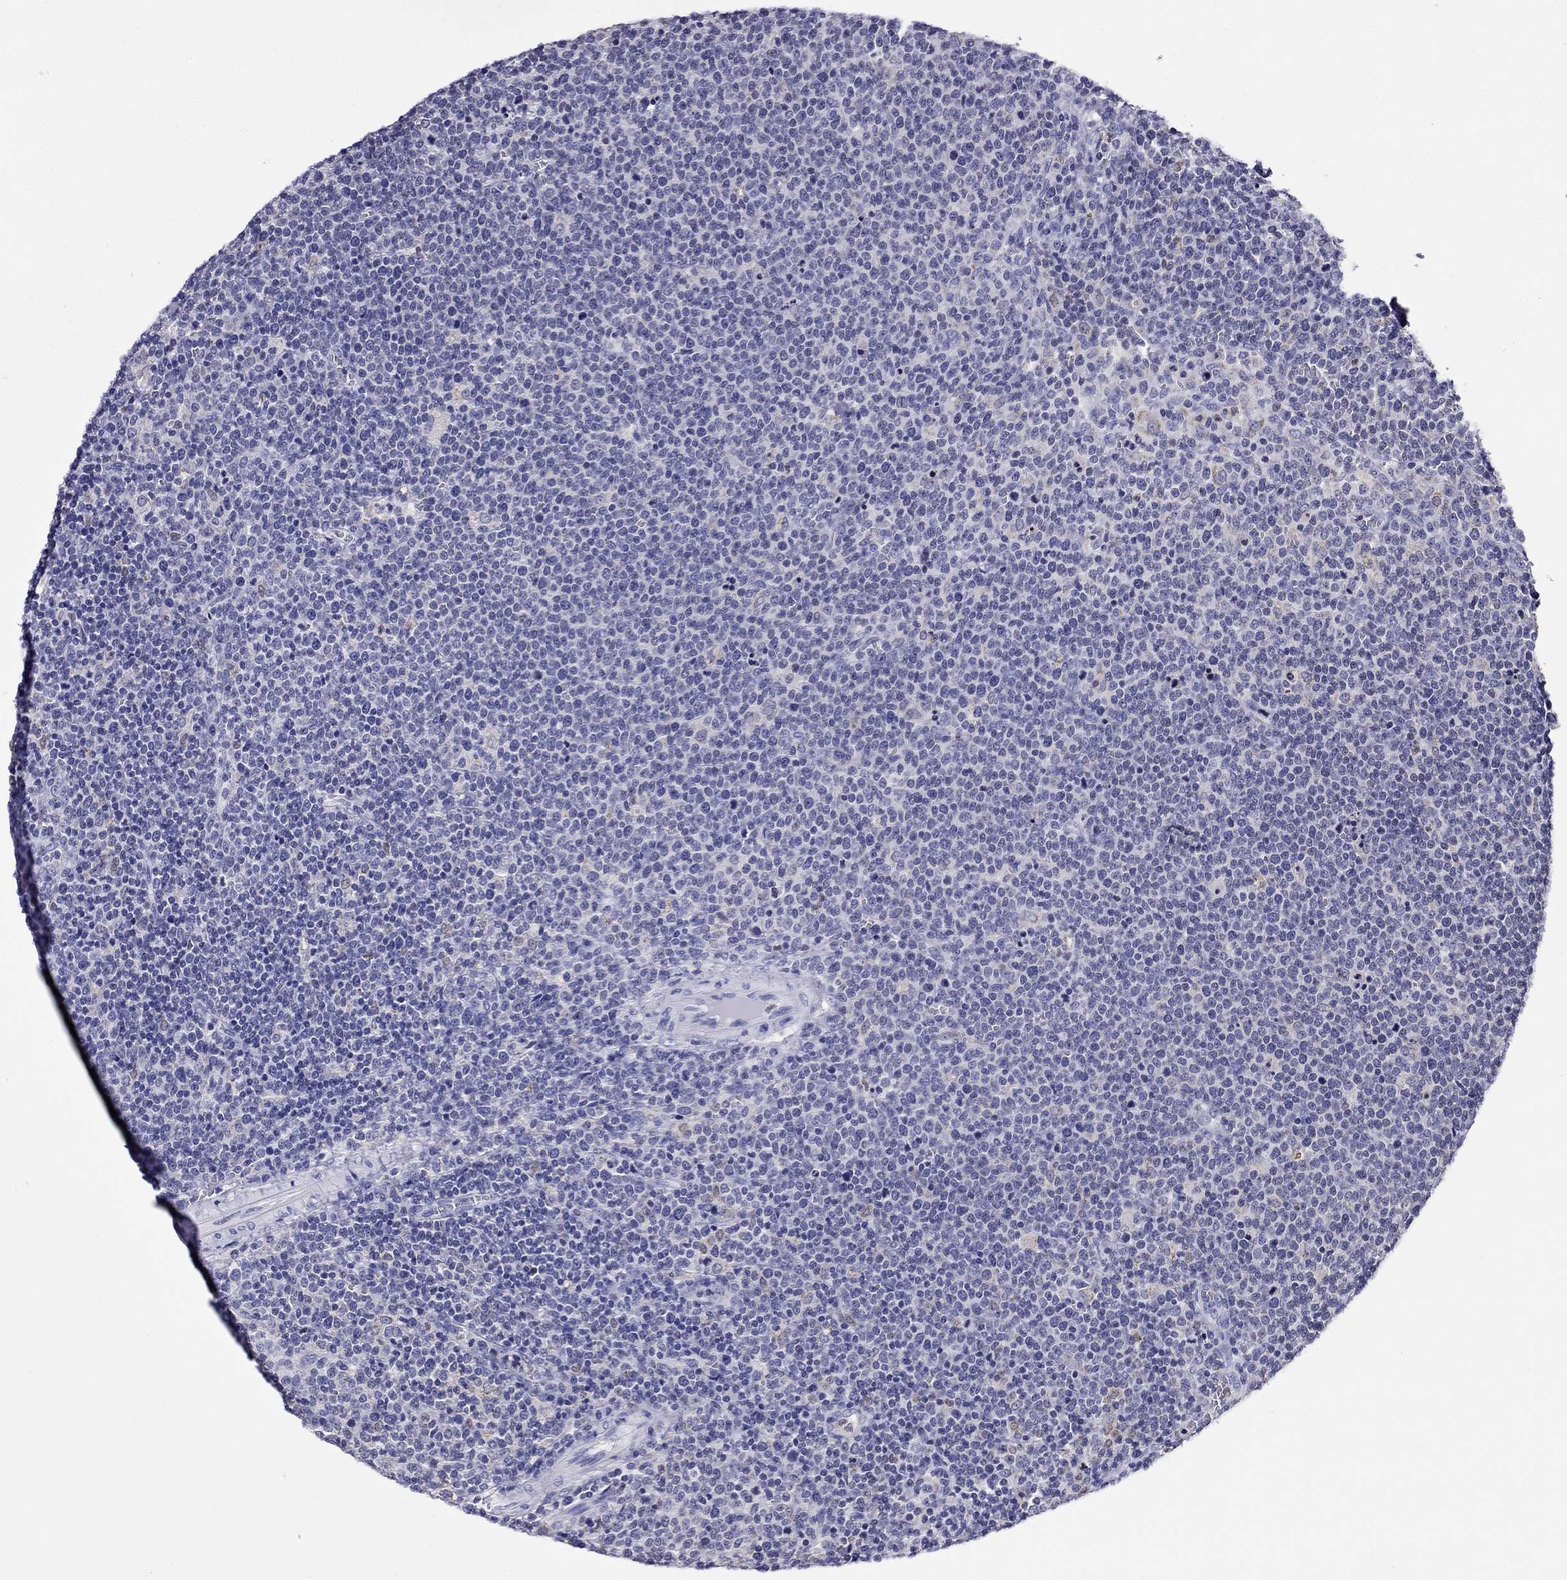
{"staining": {"intensity": "negative", "quantity": "none", "location": "none"}, "tissue": "lymphoma", "cell_type": "Tumor cells", "image_type": "cancer", "snomed": [{"axis": "morphology", "description": "Malignant lymphoma, non-Hodgkin's type, High grade"}, {"axis": "topography", "description": "Lymph node"}], "caption": "An immunohistochemistry micrograph of high-grade malignant lymphoma, non-Hodgkin's type is shown. There is no staining in tumor cells of high-grade malignant lymphoma, non-Hodgkin's type. (DAB (3,3'-diaminobenzidine) immunohistochemistry (IHC) visualized using brightfield microscopy, high magnification).", "gene": "SCG2", "patient": {"sex": "male", "age": 61}}